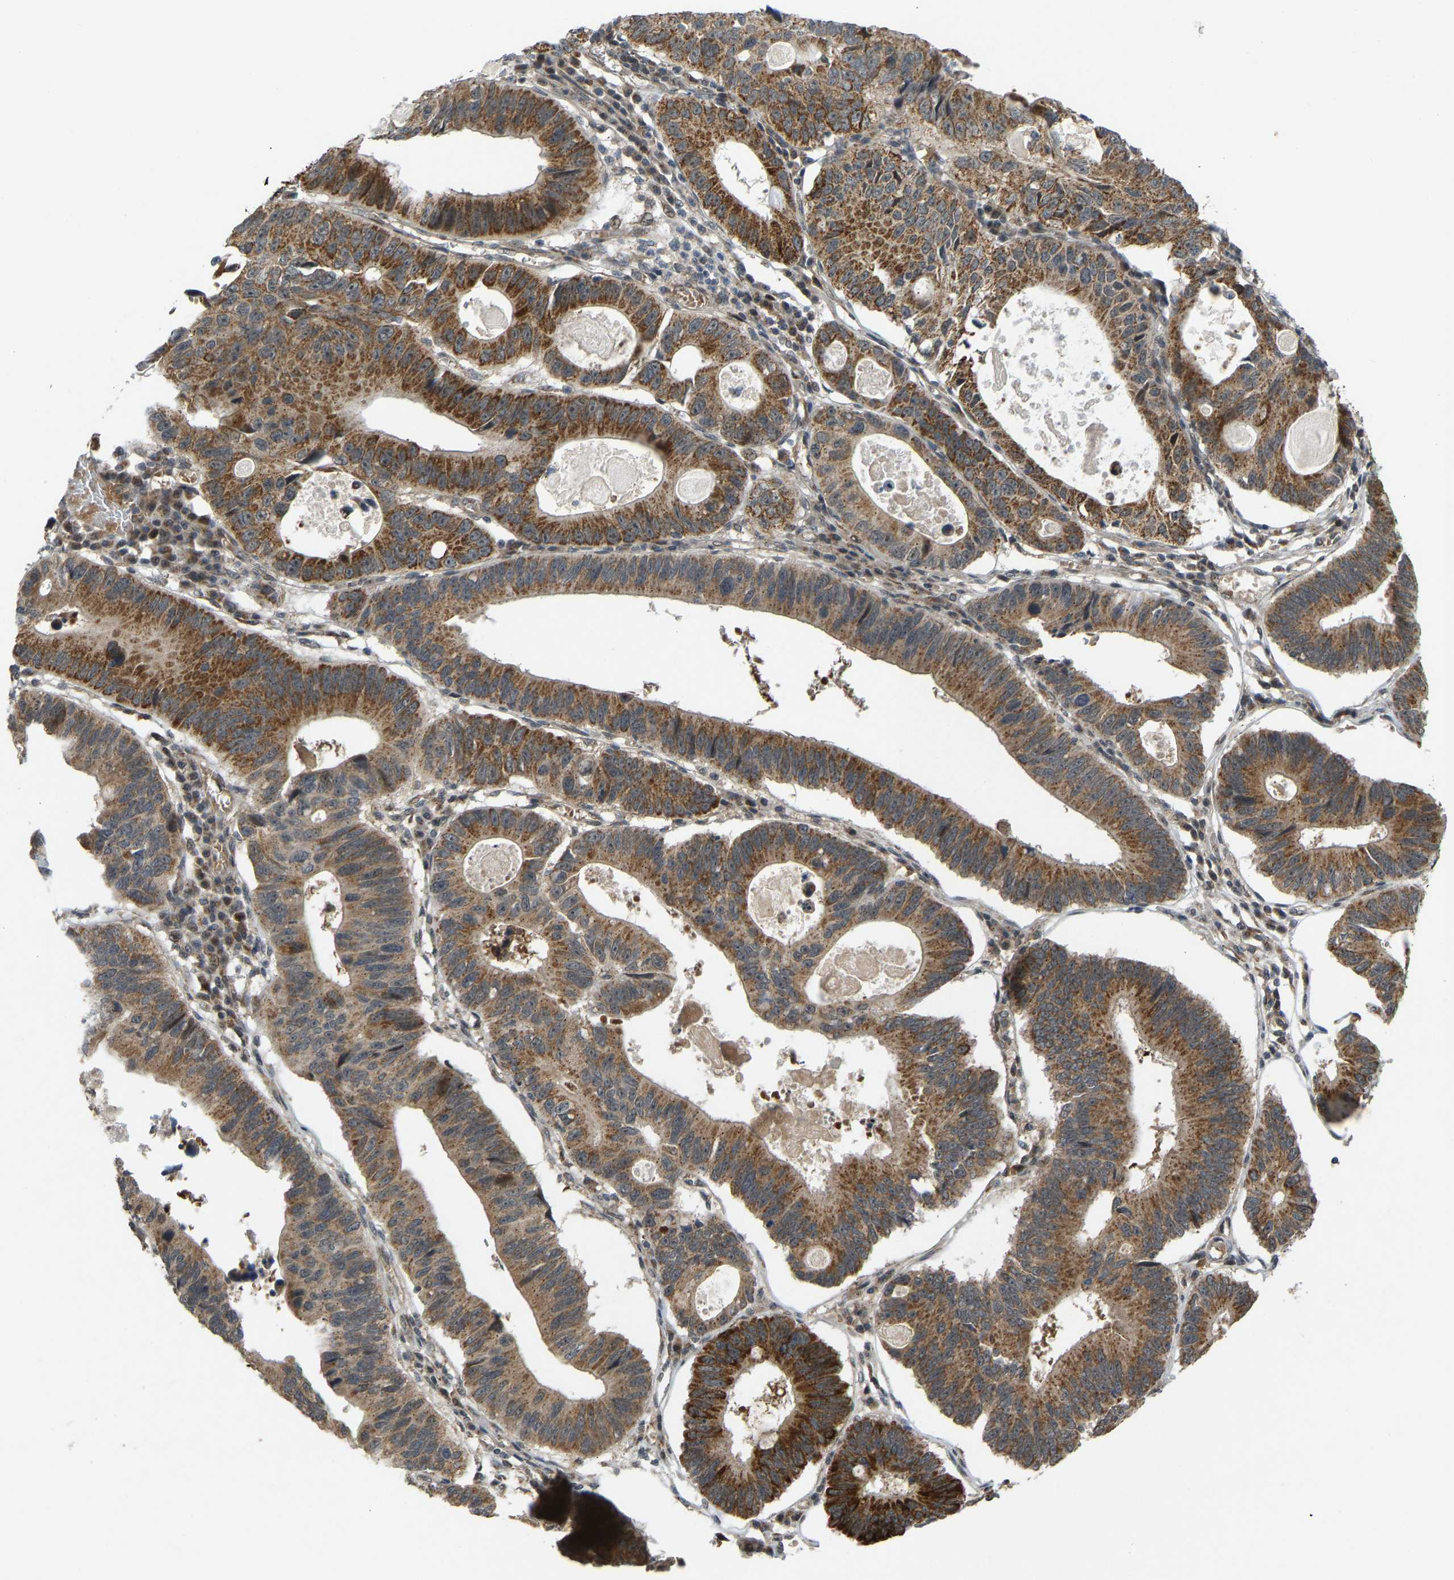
{"staining": {"intensity": "moderate", "quantity": ">75%", "location": "cytoplasmic/membranous"}, "tissue": "stomach cancer", "cell_type": "Tumor cells", "image_type": "cancer", "snomed": [{"axis": "morphology", "description": "Adenocarcinoma, NOS"}, {"axis": "topography", "description": "Stomach"}], "caption": "About >75% of tumor cells in stomach adenocarcinoma display moderate cytoplasmic/membranous protein expression as visualized by brown immunohistochemical staining.", "gene": "ACADS", "patient": {"sex": "male", "age": 59}}